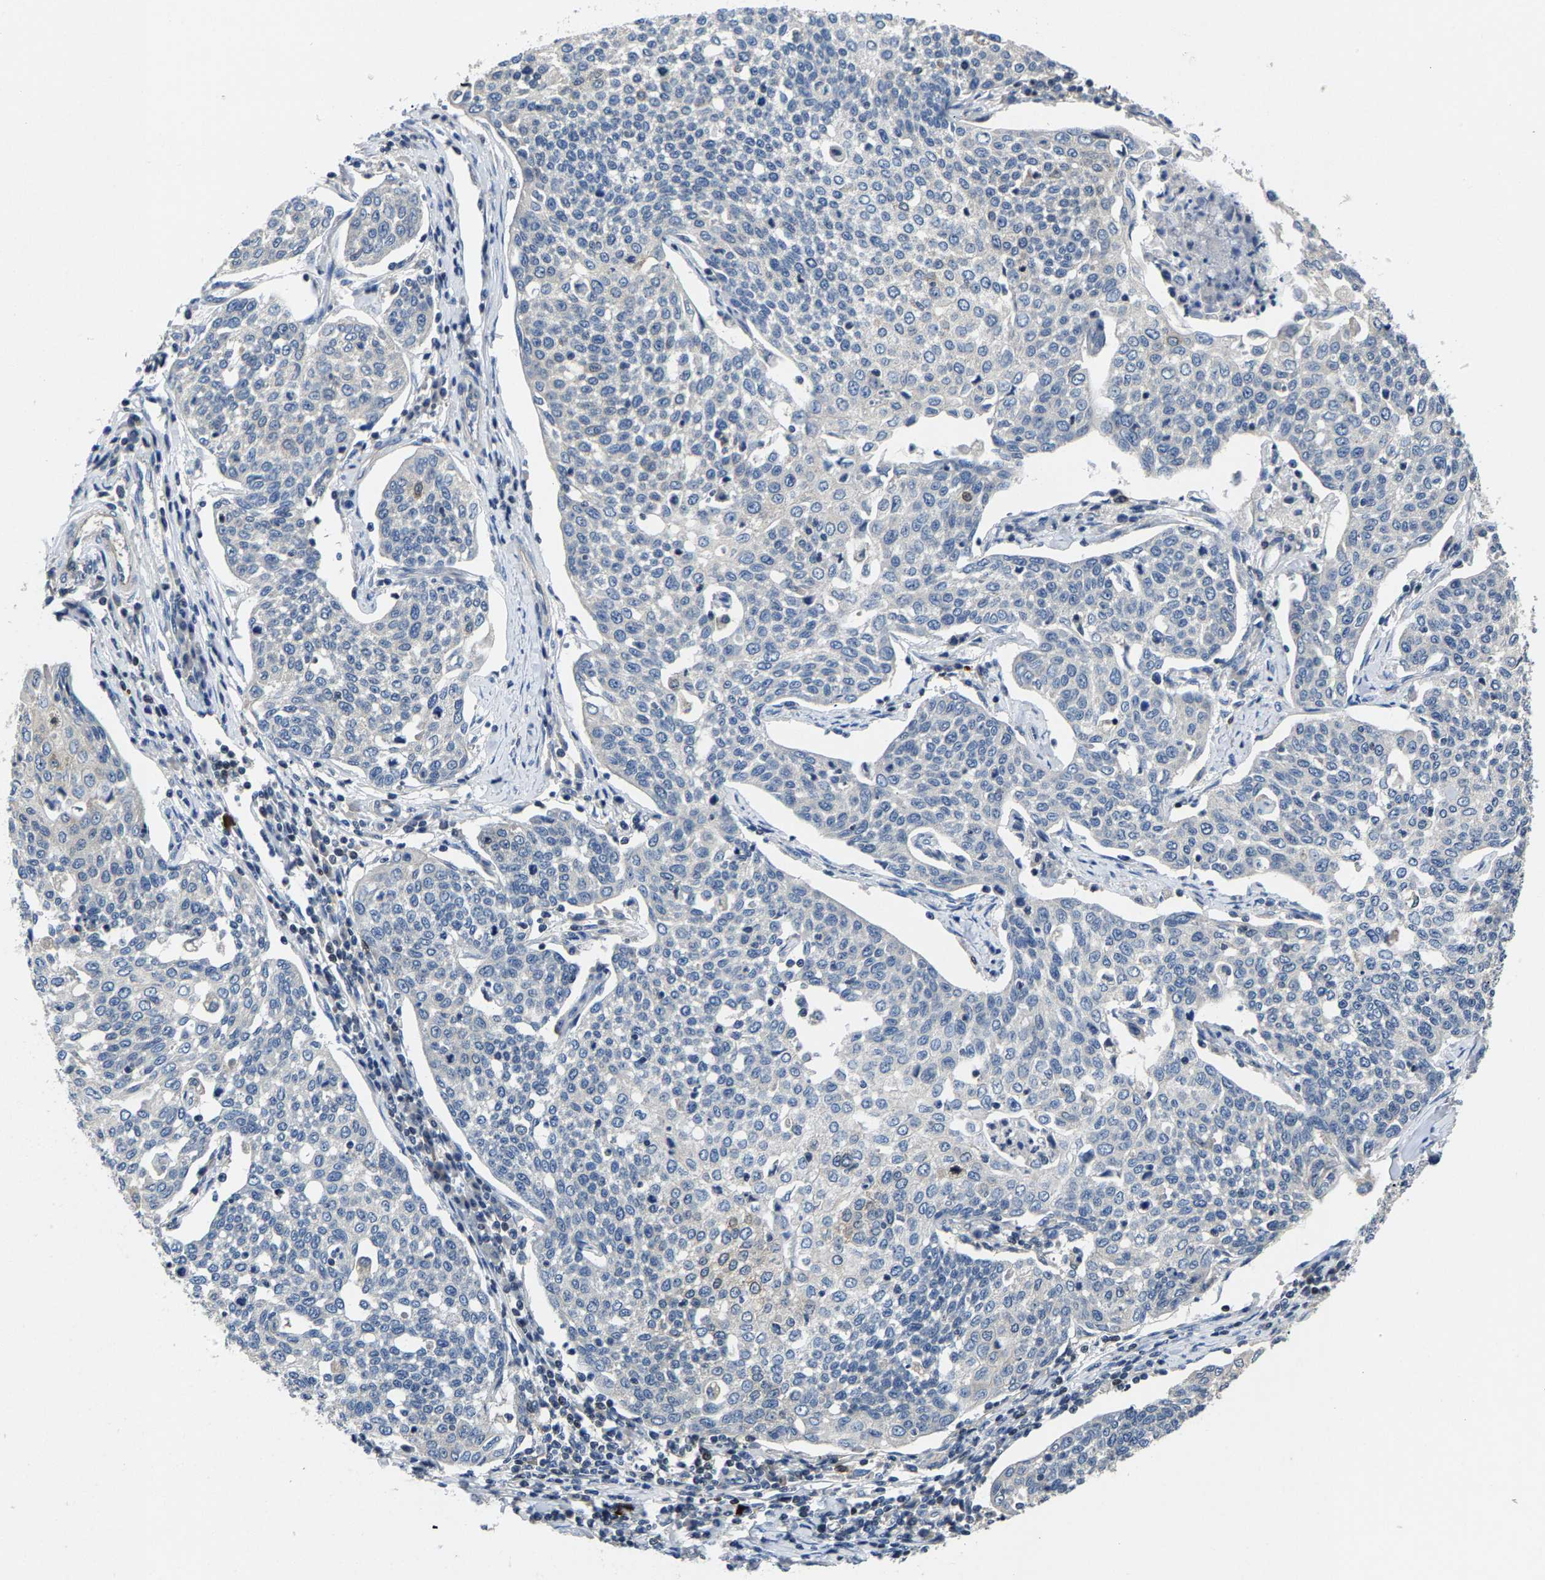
{"staining": {"intensity": "weak", "quantity": "<25%", "location": "cytoplasmic/membranous"}, "tissue": "cervical cancer", "cell_type": "Tumor cells", "image_type": "cancer", "snomed": [{"axis": "morphology", "description": "Squamous cell carcinoma, NOS"}, {"axis": "topography", "description": "Cervix"}], "caption": "Human squamous cell carcinoma (cervical) stained for a protein using immunohistochemistry shows no positivity in tumor cells.", "gene": "AGBL3", "patient": {"sex": "female", "age": 34}}